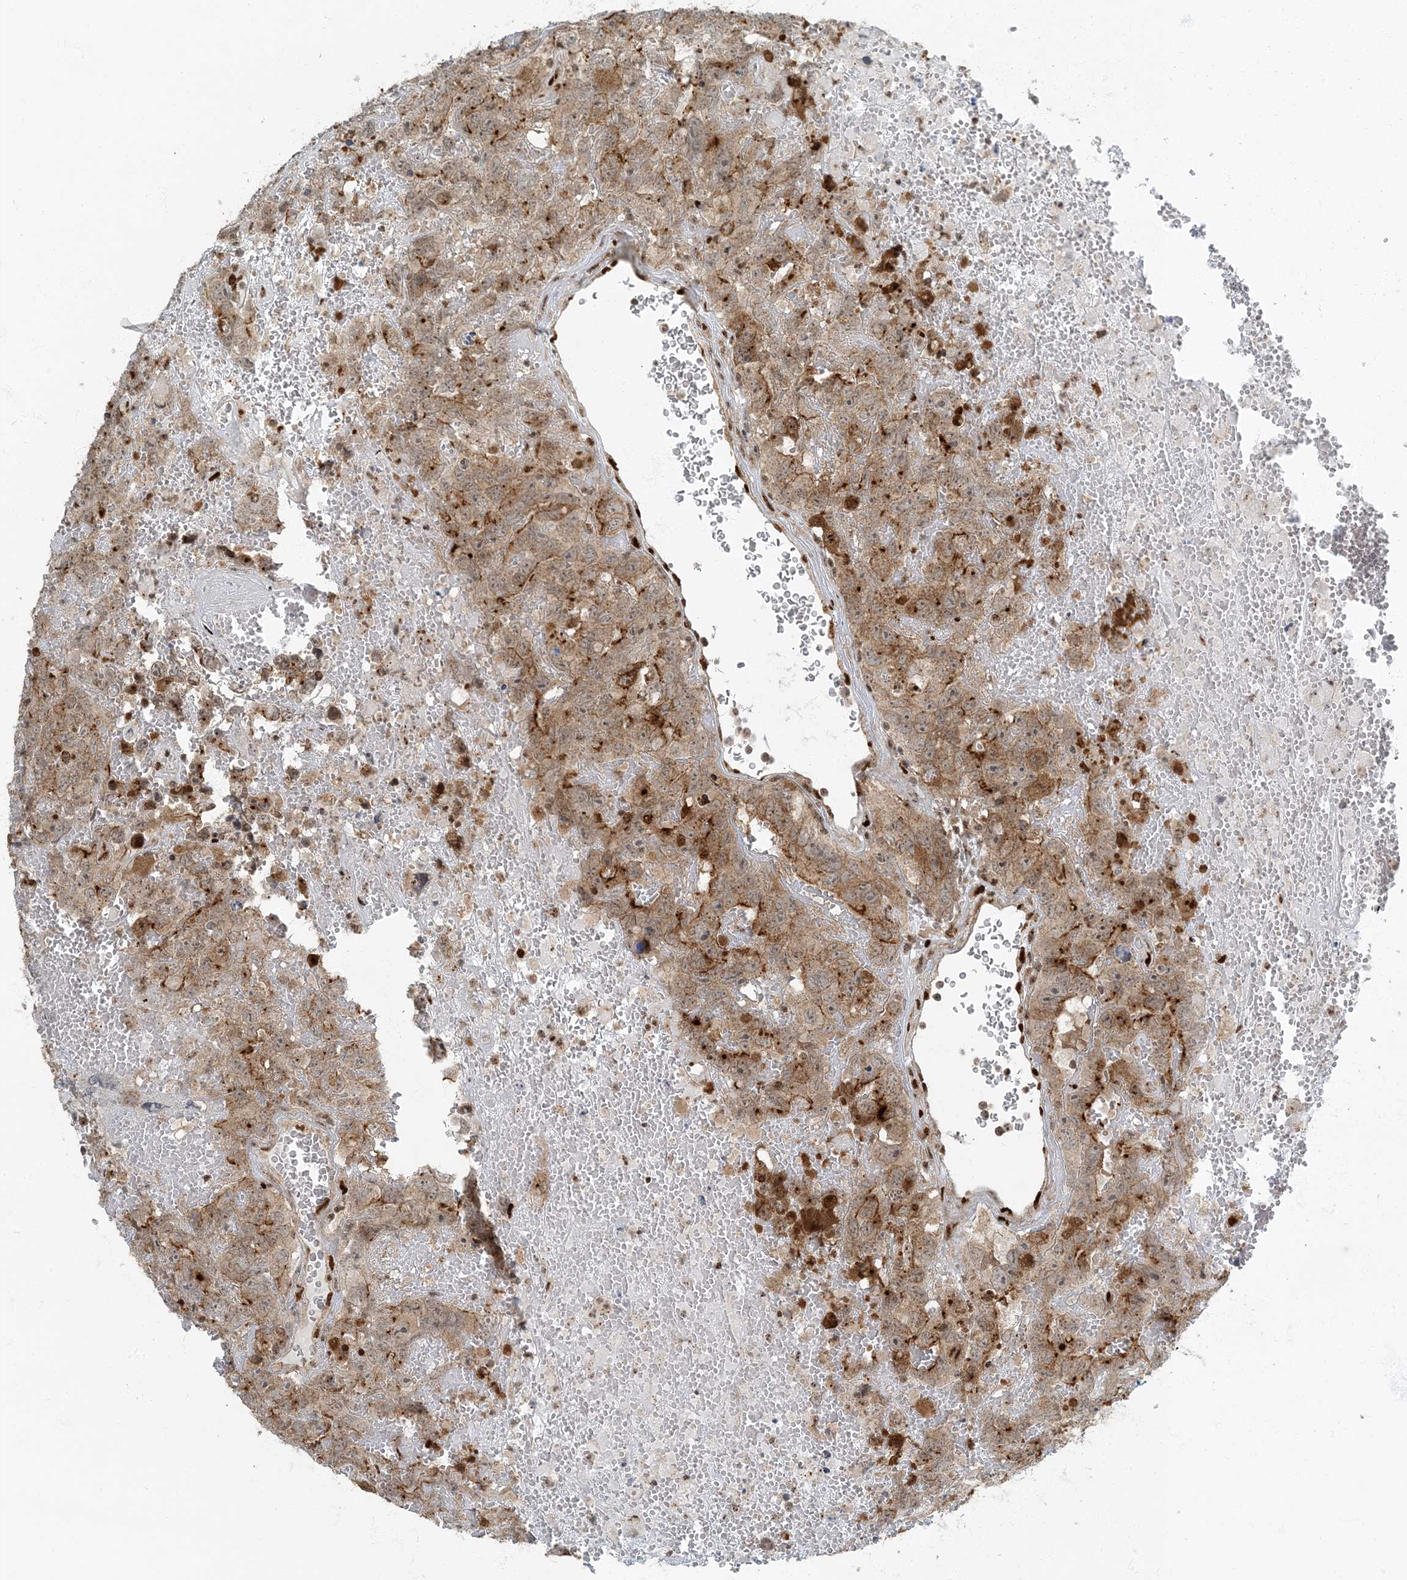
{"staining": {"intensity": "moderate", "quantity": "<25%", "location": "cytoplasmic/membranous"}, "tissue": "testis cancer", "cell_type": "Tumor cells", "image_type": "cancer", "snomed": [{"axis": "morphology", "description": "Carcinoma, Embryonal, NOS"}, {"axis": "topography", "description": "Testis"}], "caption": "IHC photomicrograph of testis embryonal carcinoma stained for a protein (brown), which shows low levels of moderate cytoplasmic/membranous positivity in approximately <25% of tumor cells.", "gene": "MBD1", "patient": {"sex": "male", "age": 45}}